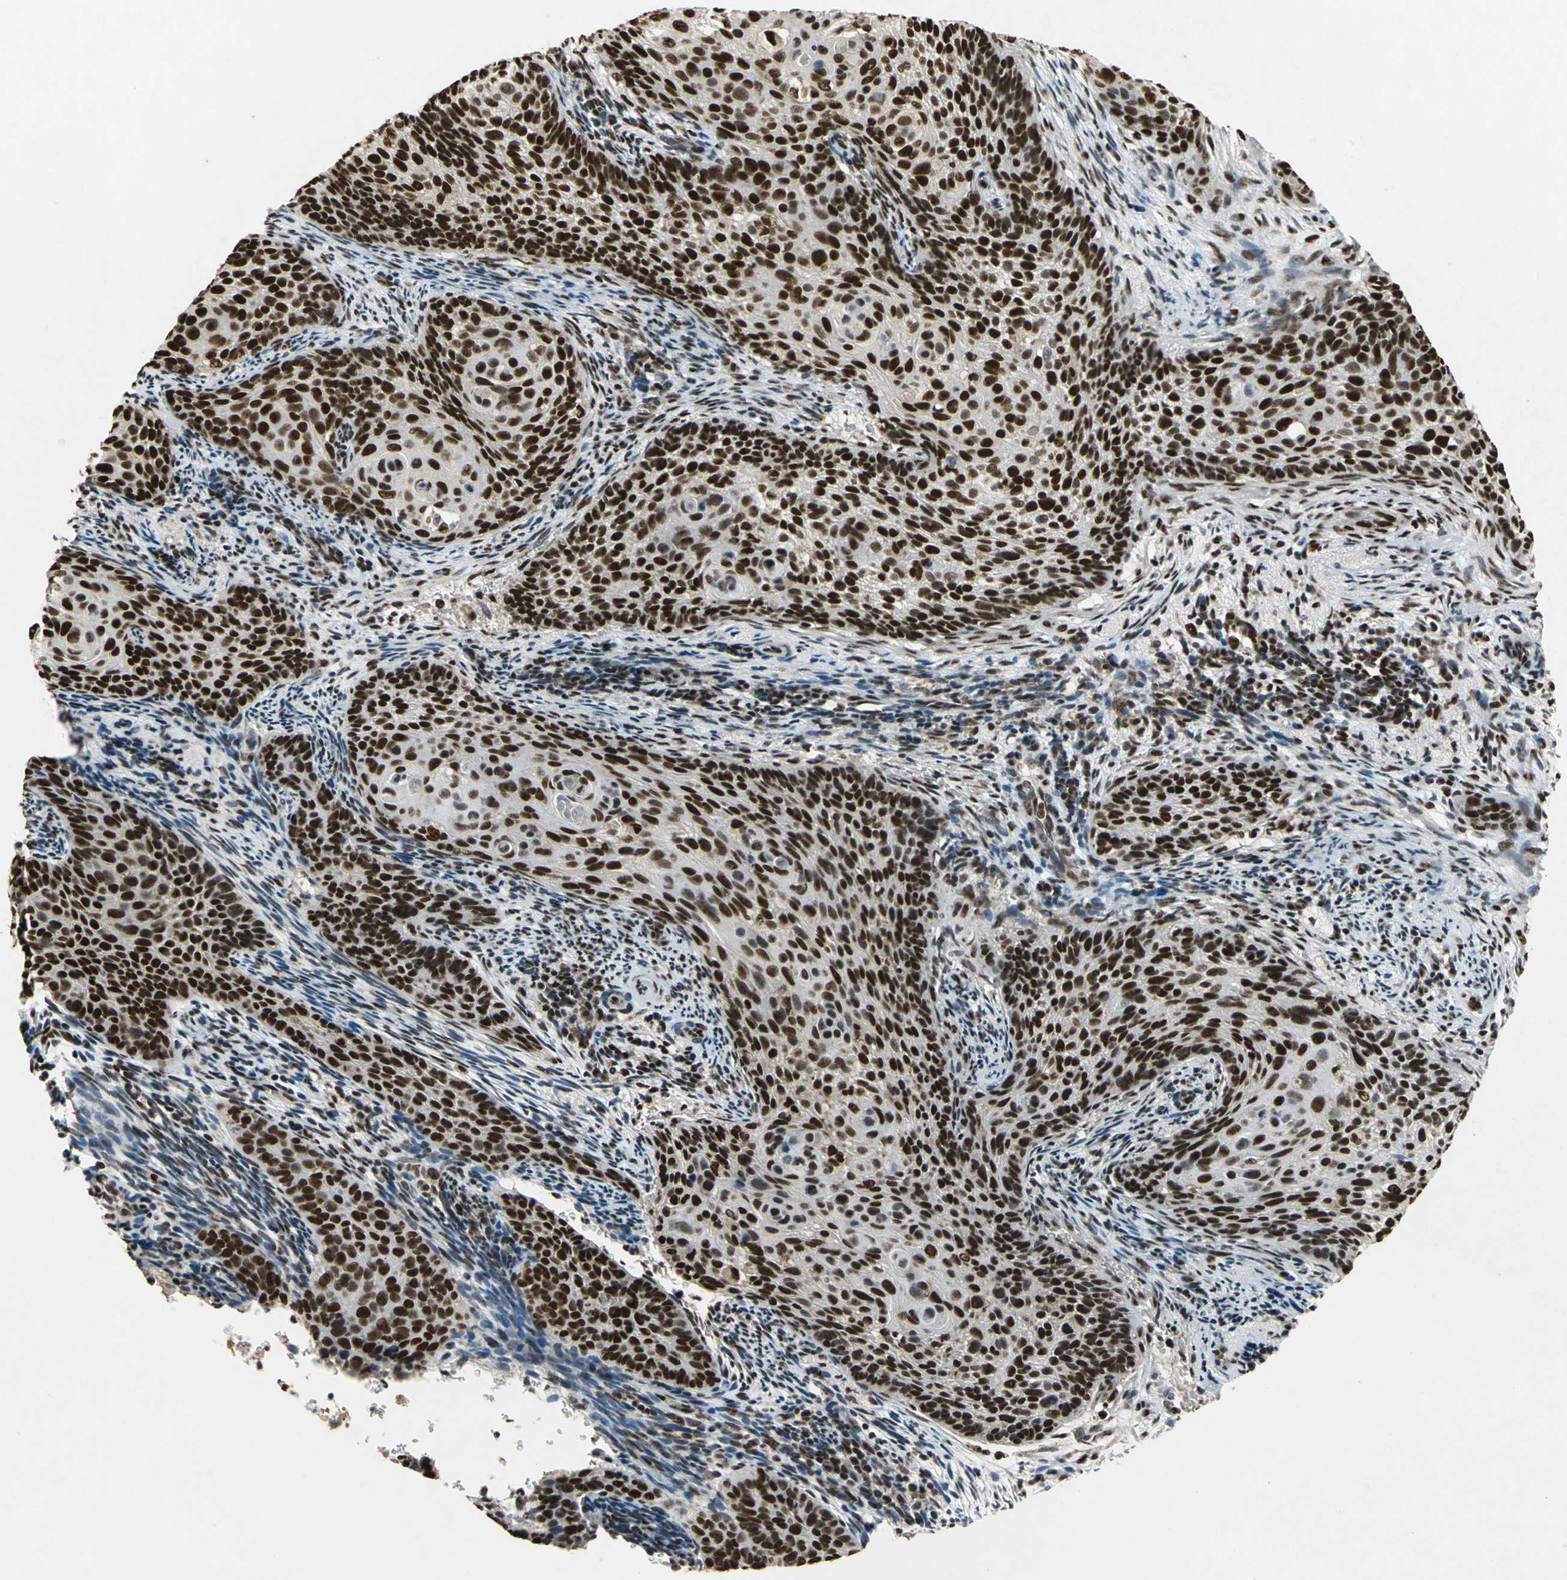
{"staining": {"intensity": "strong", "quantity": ">75%", "location": "nuclear"}, "tissue": "cervical cancer", "cell_type": "Tumor cells", "image_type": "cancer", "snomed": [{"axis": "morphology", "description": "Squamous cell carcinoma, NOS"}, {"axis": "topography", "description": "Cervix"}], "caption": "A brown stain labels strong nuclear expression of a protein in cervical squamous cell carcinoma tumor cells.", "gene": "MTA2", "patient": {"sex": "female", "age": 33}}